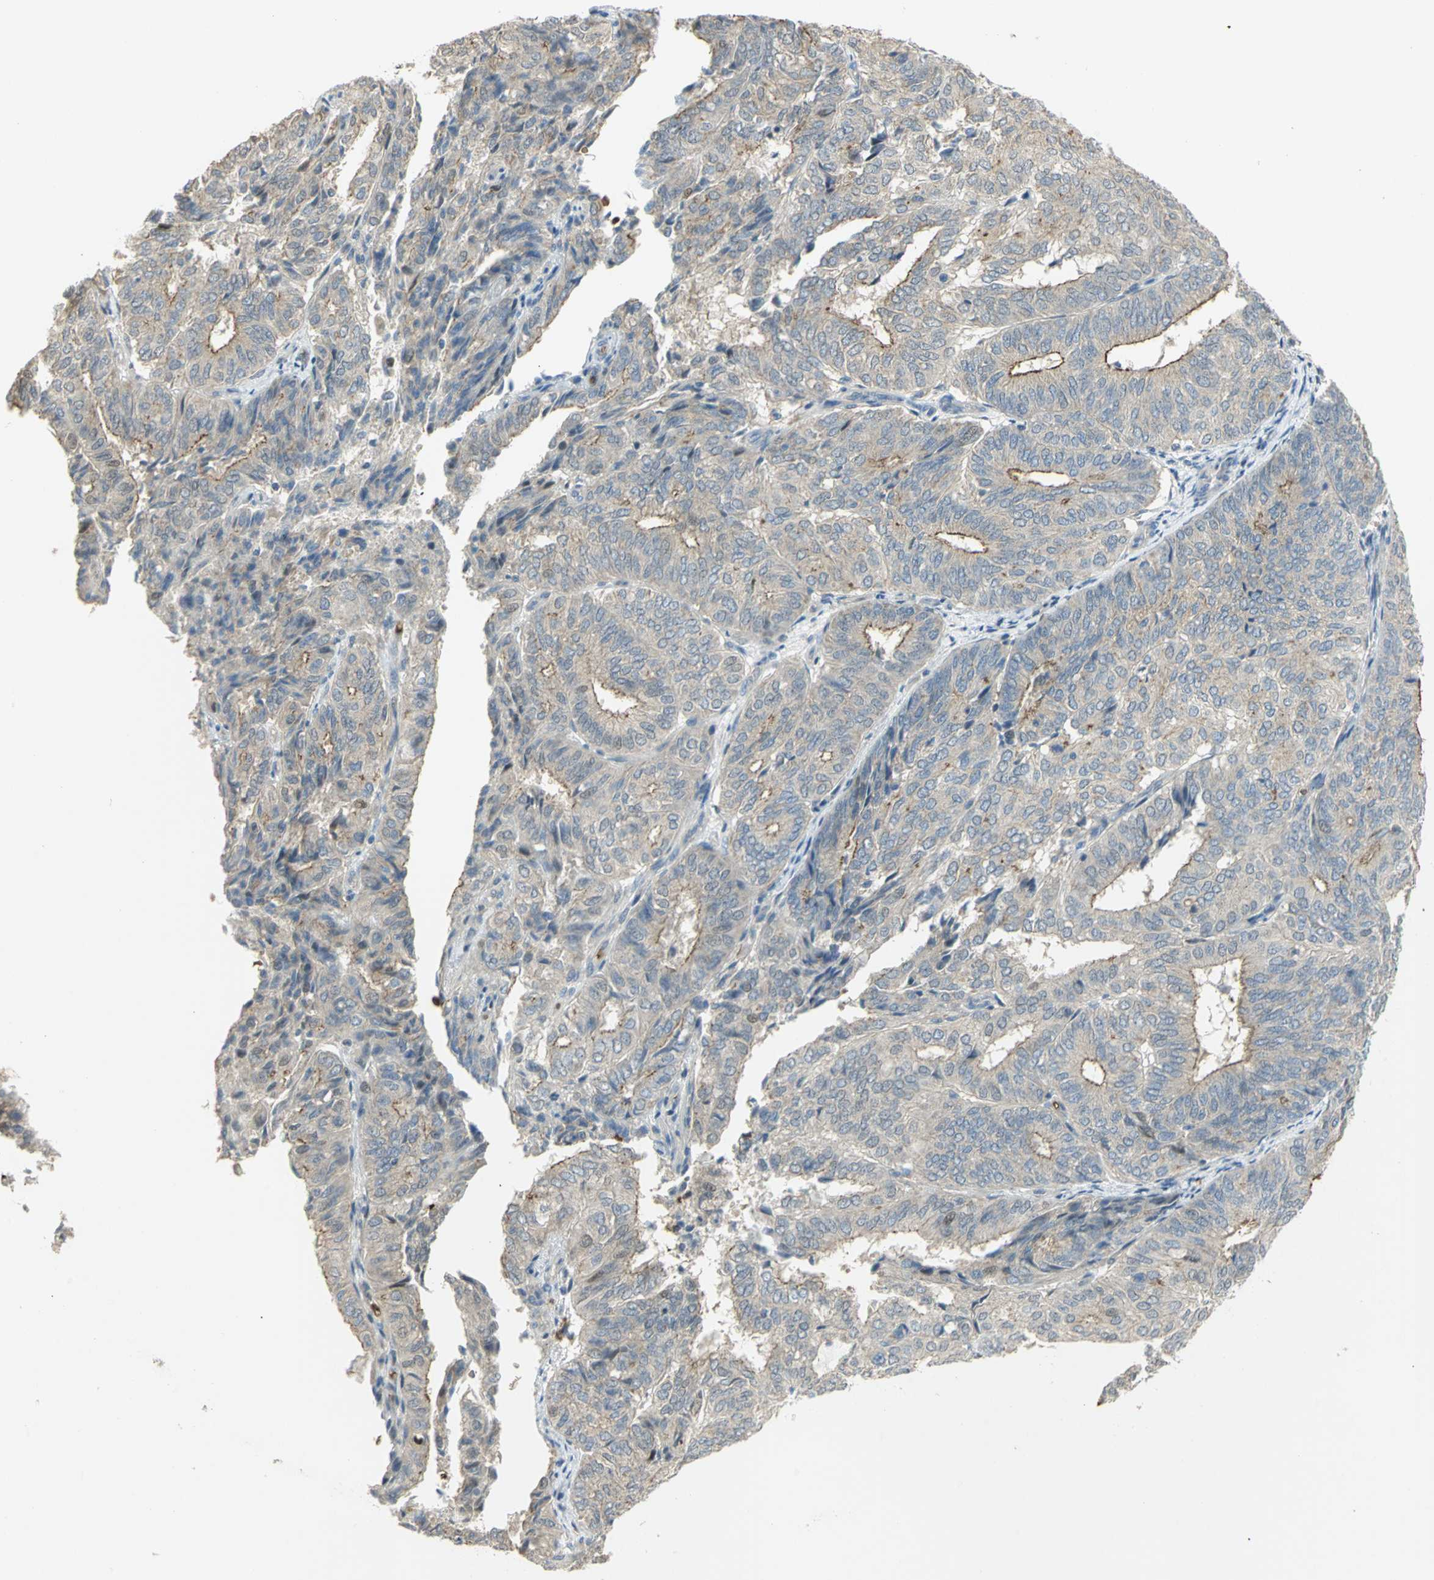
{"staining": {"intensity": "moderate", "quantity": "25%-75%", "location": "cytoplasmic/membranous"}, "tissue": "endometrial cancer", "cell_type": "Tumor cells", "image_type": "cancer", "snomed": [{"axis": "morphology", "description": "Adenocarcinoma, NOS"}, {"axis": "topography", "description": "Uterus"}], "caption": "There is medium levels of moderate cytoplasmic/membranous positivity in tumor cells of adenocarcinoma (endometrial), as demonstrated by immunohistochemical staining (brown color).", "gene": "ANK1", "patient": {"sex": "female", "age": 60}}